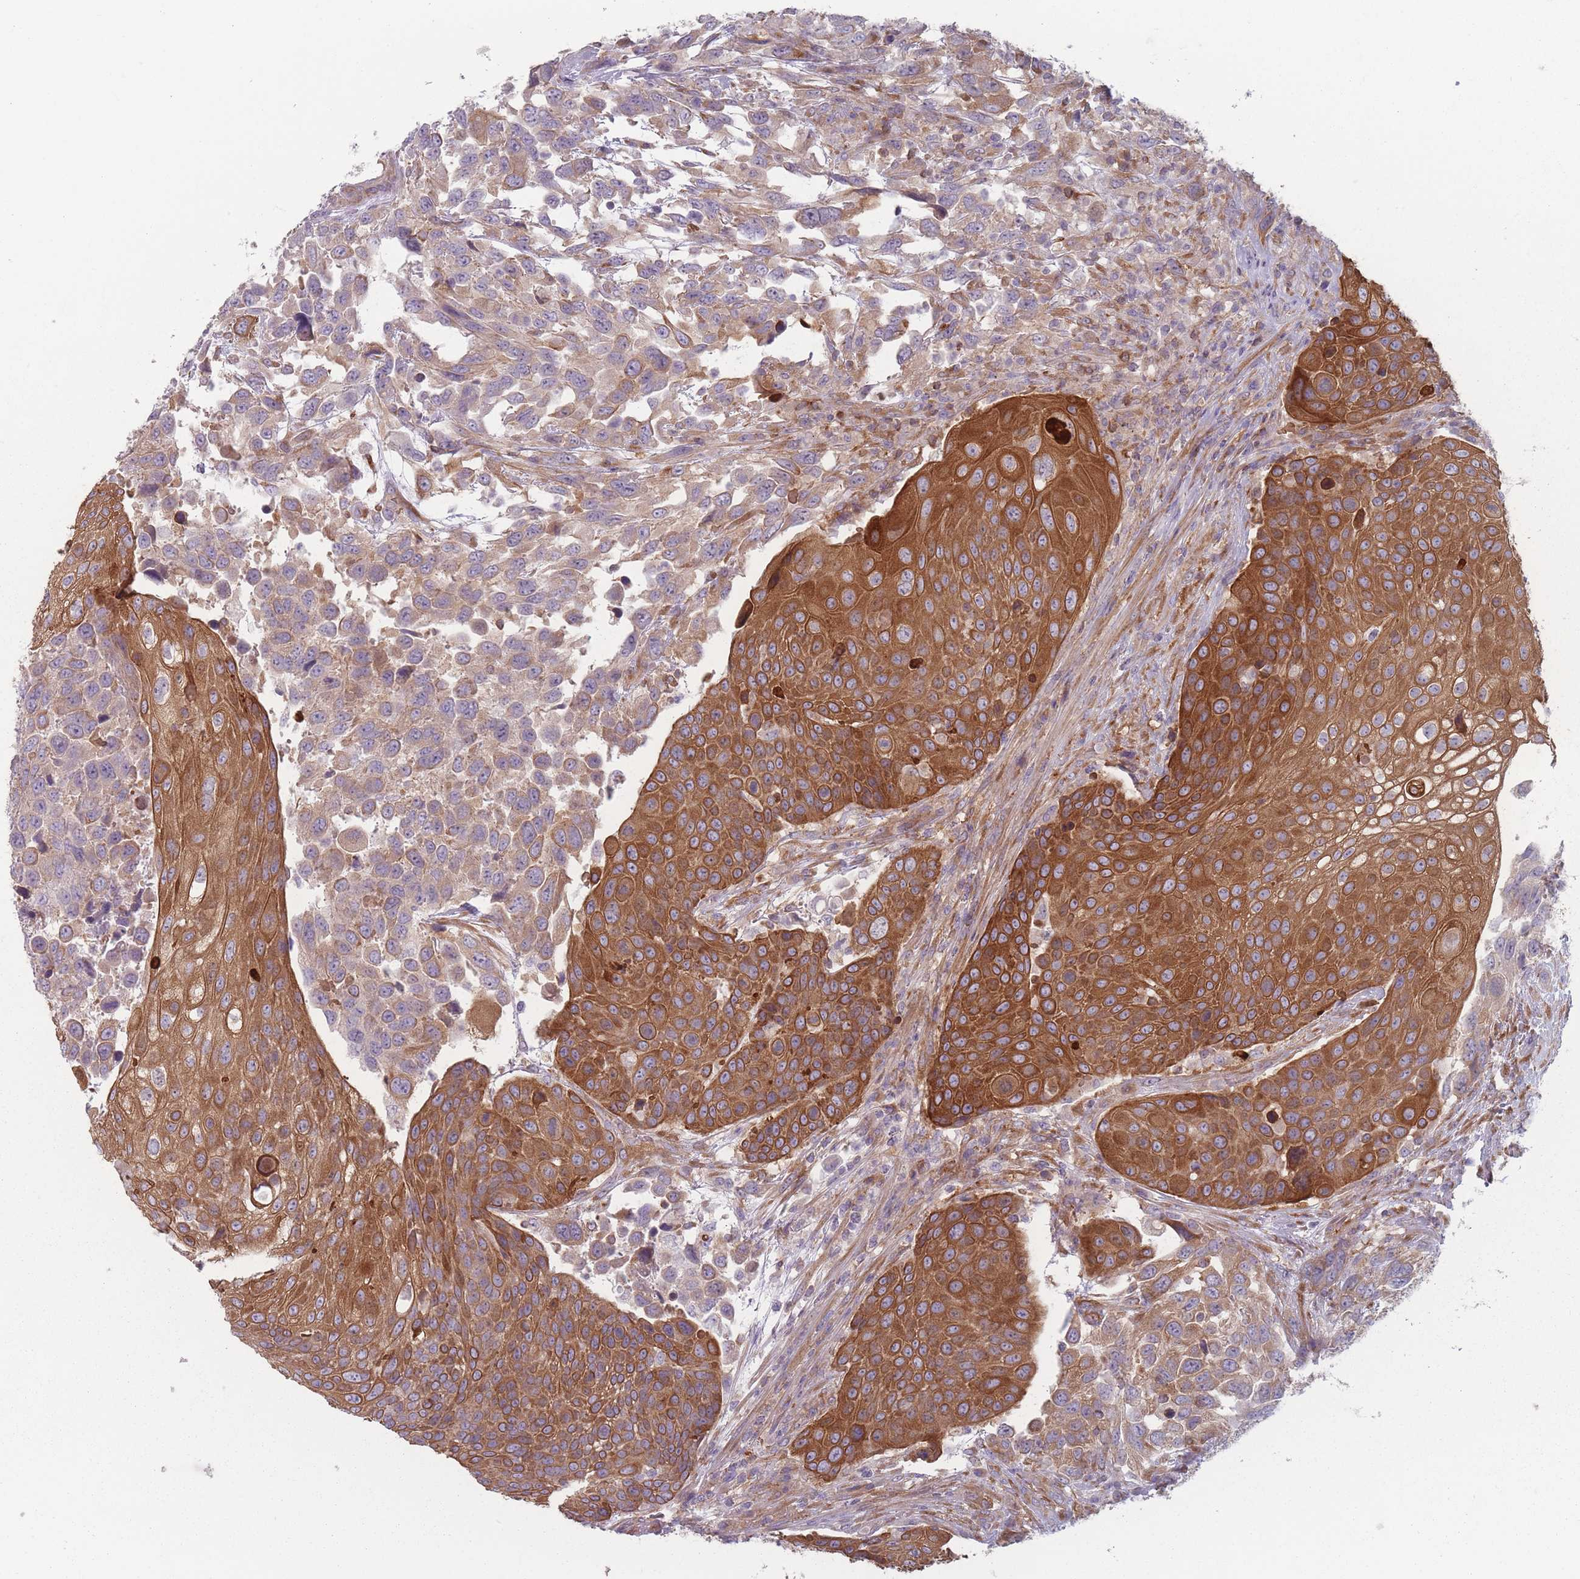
{"staining": {"intensity": "strong", "quantity": "25%-75%", "location": "cytoplasmic/membranous"}, "tissue": "urothelial cancer", "cell_type": "Tumor cells", "image_type": "cancer", "snomed": [{"axis": "morphology", "description": "Urothelial carcinoma, High grade"}, {"axis": "topography", "description": "Urinary bladder"}], "caption": "This histopathology image exhibits IHC staining of urothelial cancer, with high strong cytoplasmic/membranous staining in approximately 25%-75% of tumor cells.", "gene": "HSBP1L1", "patient": {"sex": "female", "age": 70}}